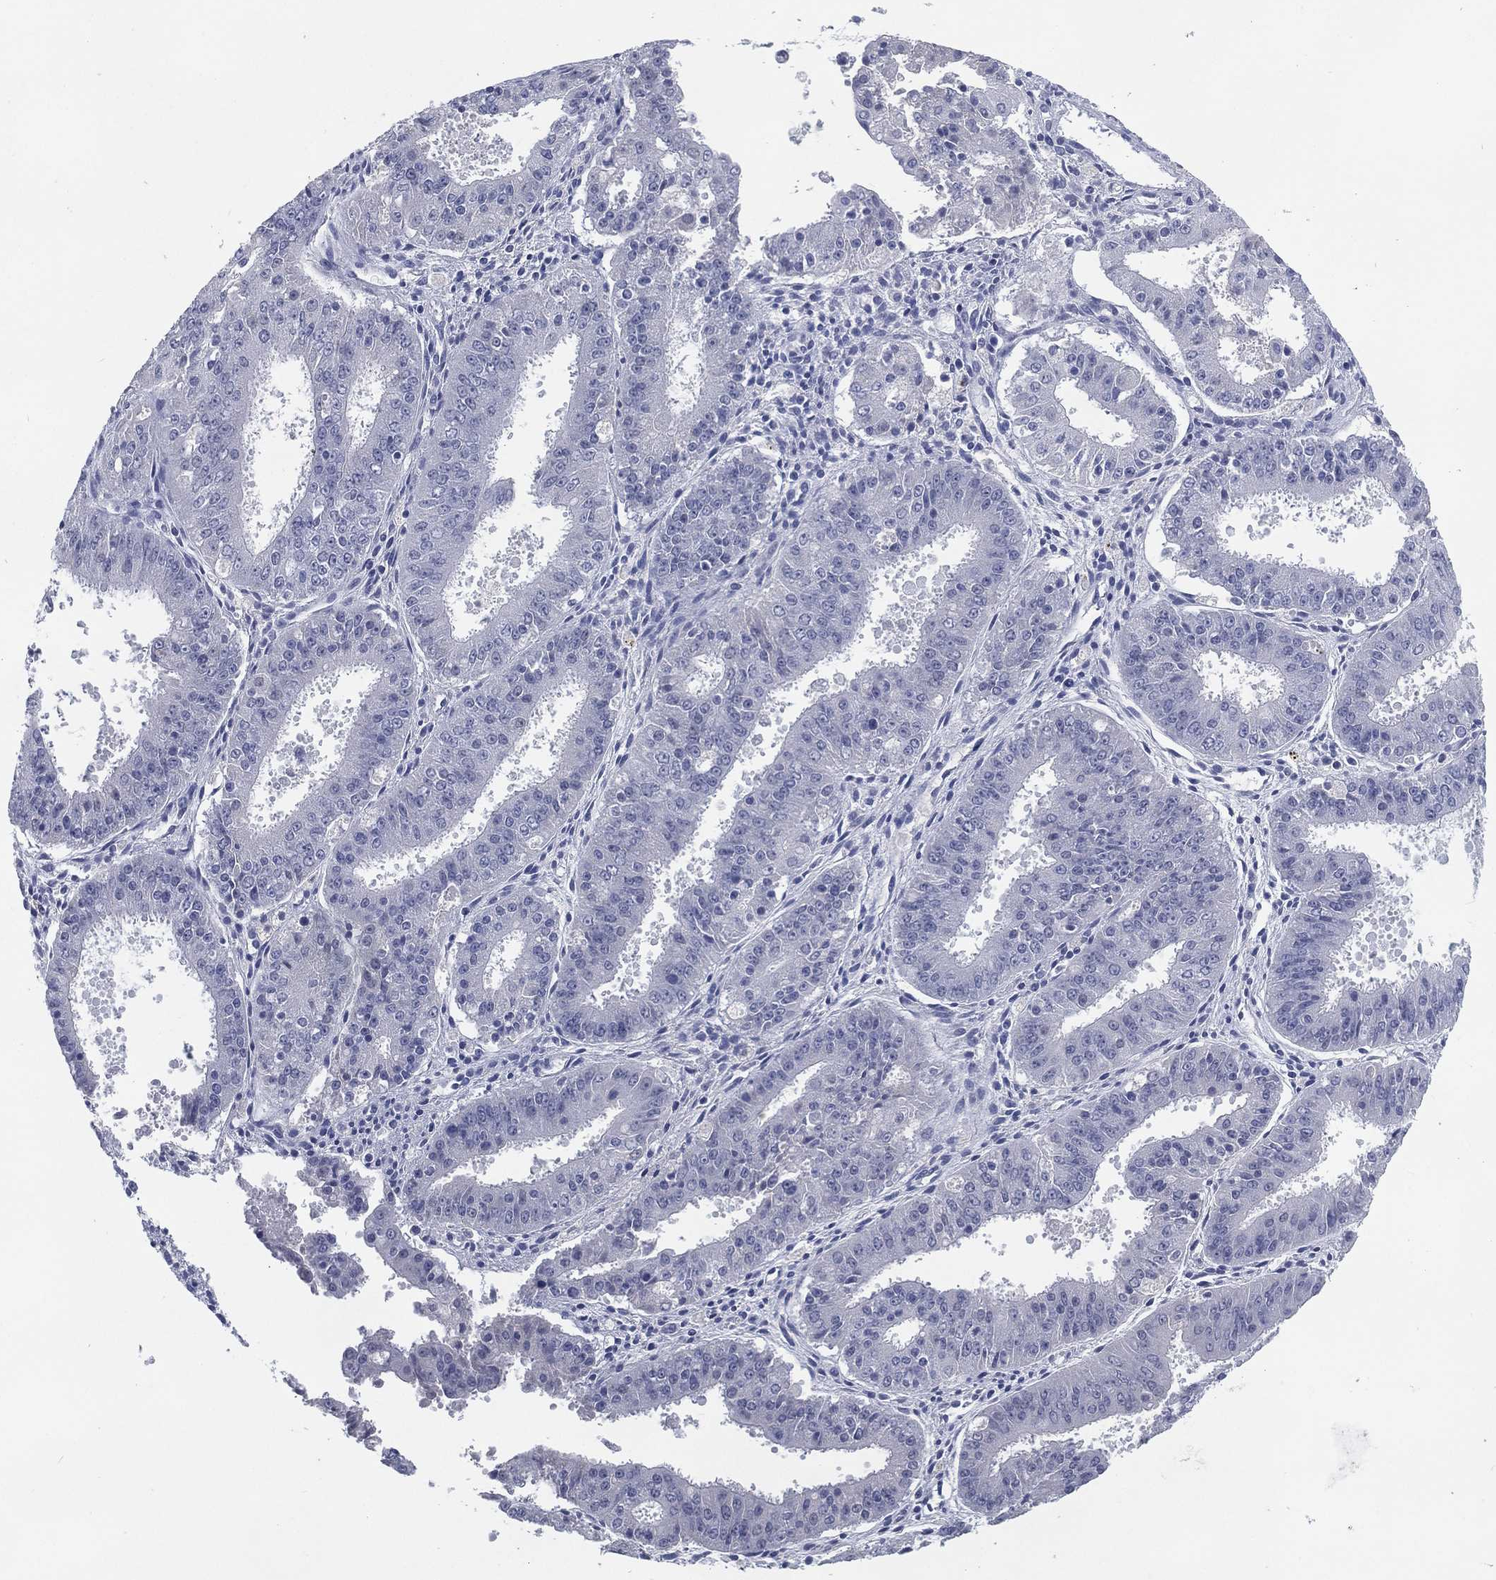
{"staining": {"intensity": "negative", "quantity": "none", "location": "none"}, "tissue": "ovarian cancer", "cell_type": "Tumor cells", "image_type": "cancer", "snomed": [{"axis": "morphology", "description": "Carcinoma, endometroid"}, {"axis": "topography", "description": "Ovary"}], "caption": "Immunohistochemistry image of human endometroid carcinoma (ovarian) stained for a protein (brown), which displays no positivity in tumor cells. Nuclei are stained in blue.", "gene": "KRT35", "patient": {"sex": "female", "age": 42}}